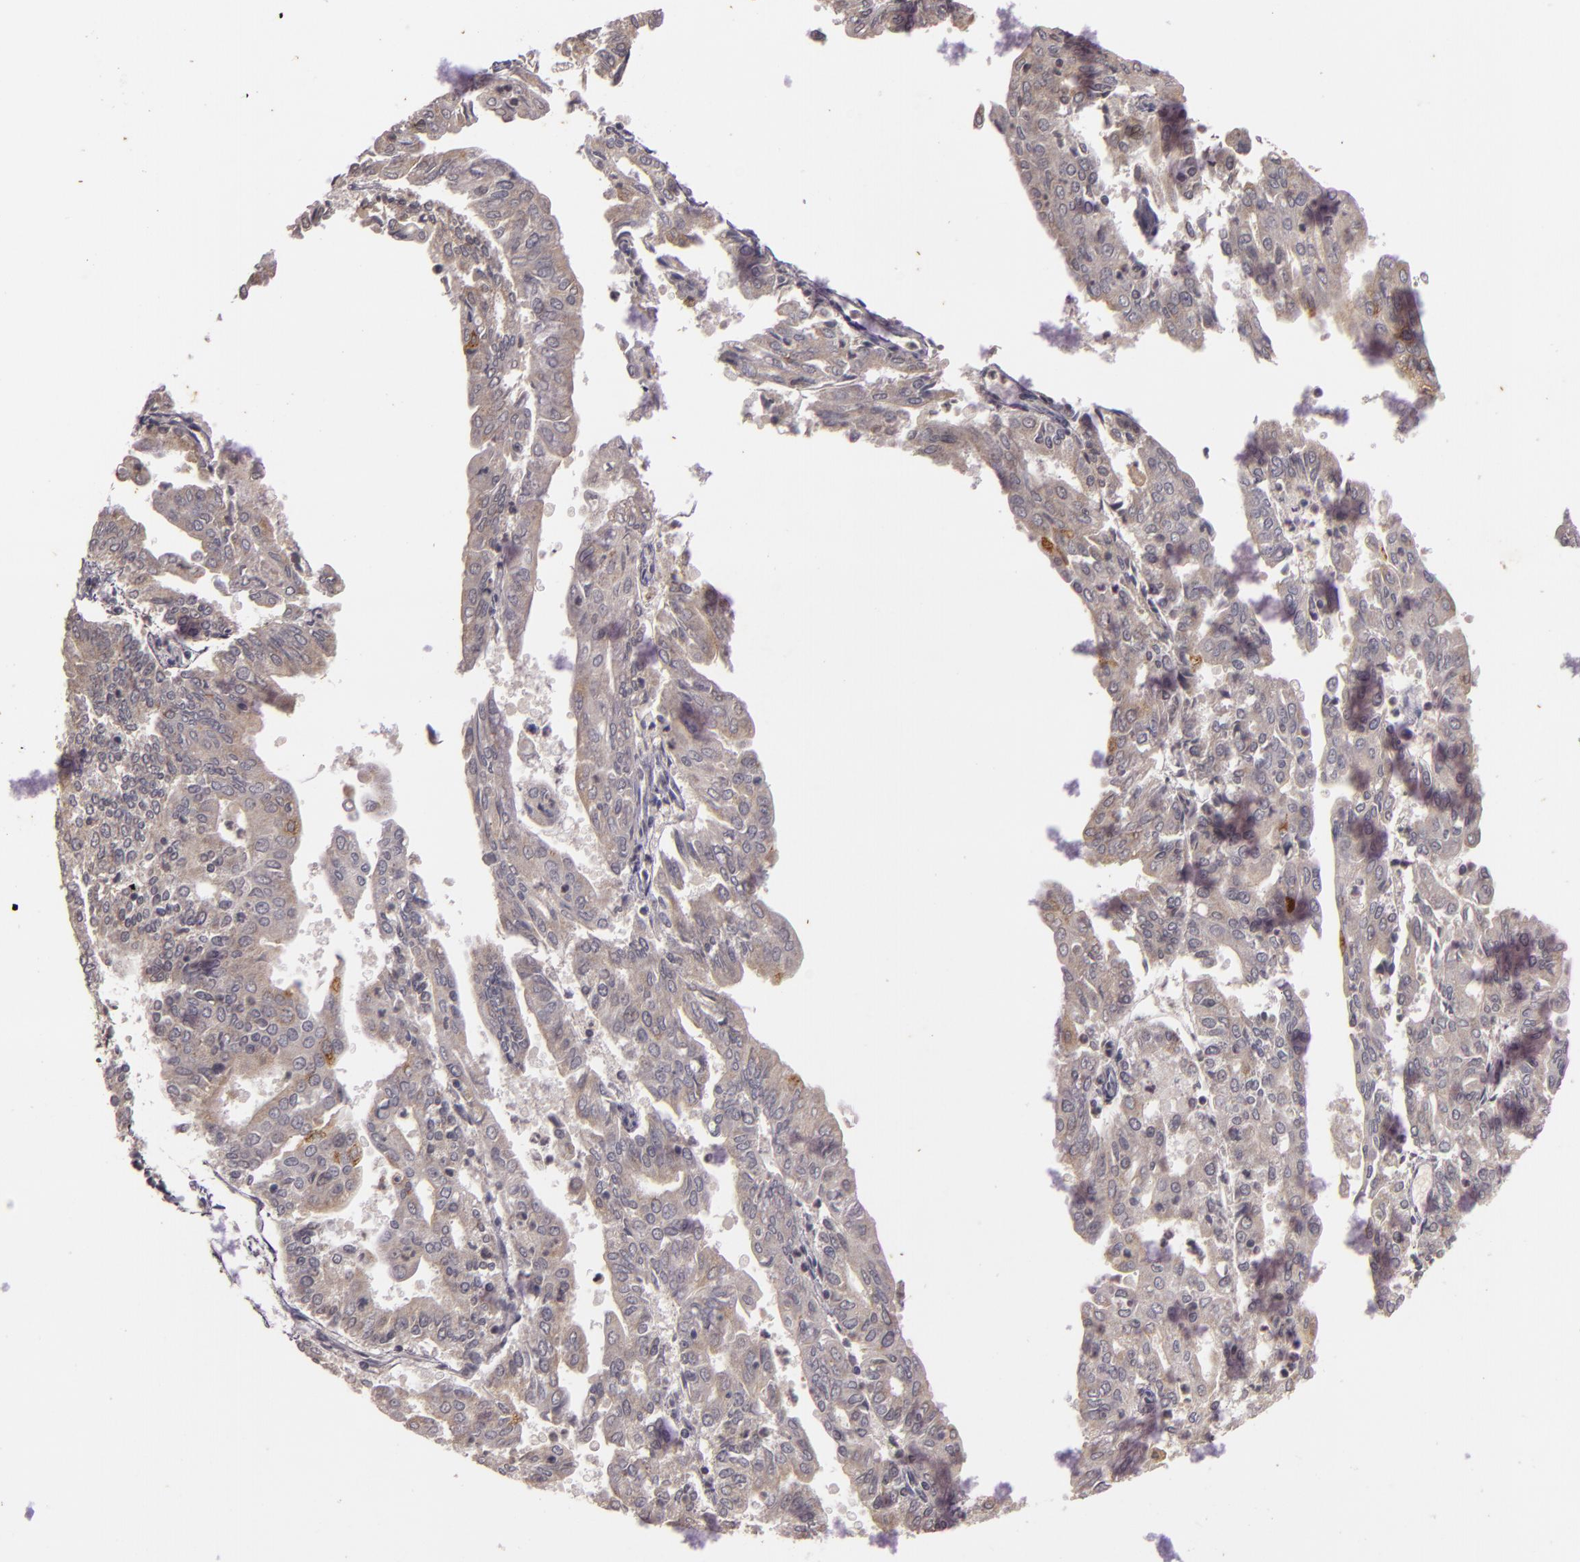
{"staining": {"intensity": "weak", "quantity": "<25%", "location": "cytoplasmic/membranous"}, "tissue": "endometrial cancer", "cell_type": "Tumor cells", "image_type": "cancer", "snomed": [{"axis": "morphology", "description": "Adenocarcinoma, NOS"}, {"axis": "topography", "description": "Endometrium"}], "caption": "DAB immunohistochemical staining of human endometrial cancer (adenocarcinoma) exhibits no significant expression in tumor cells. (DAB immunohistochemistry visualized using brightfield microscopy, high magnification).", "gene": "TFF1", "patient": {"sex": "female", "age": 79}}